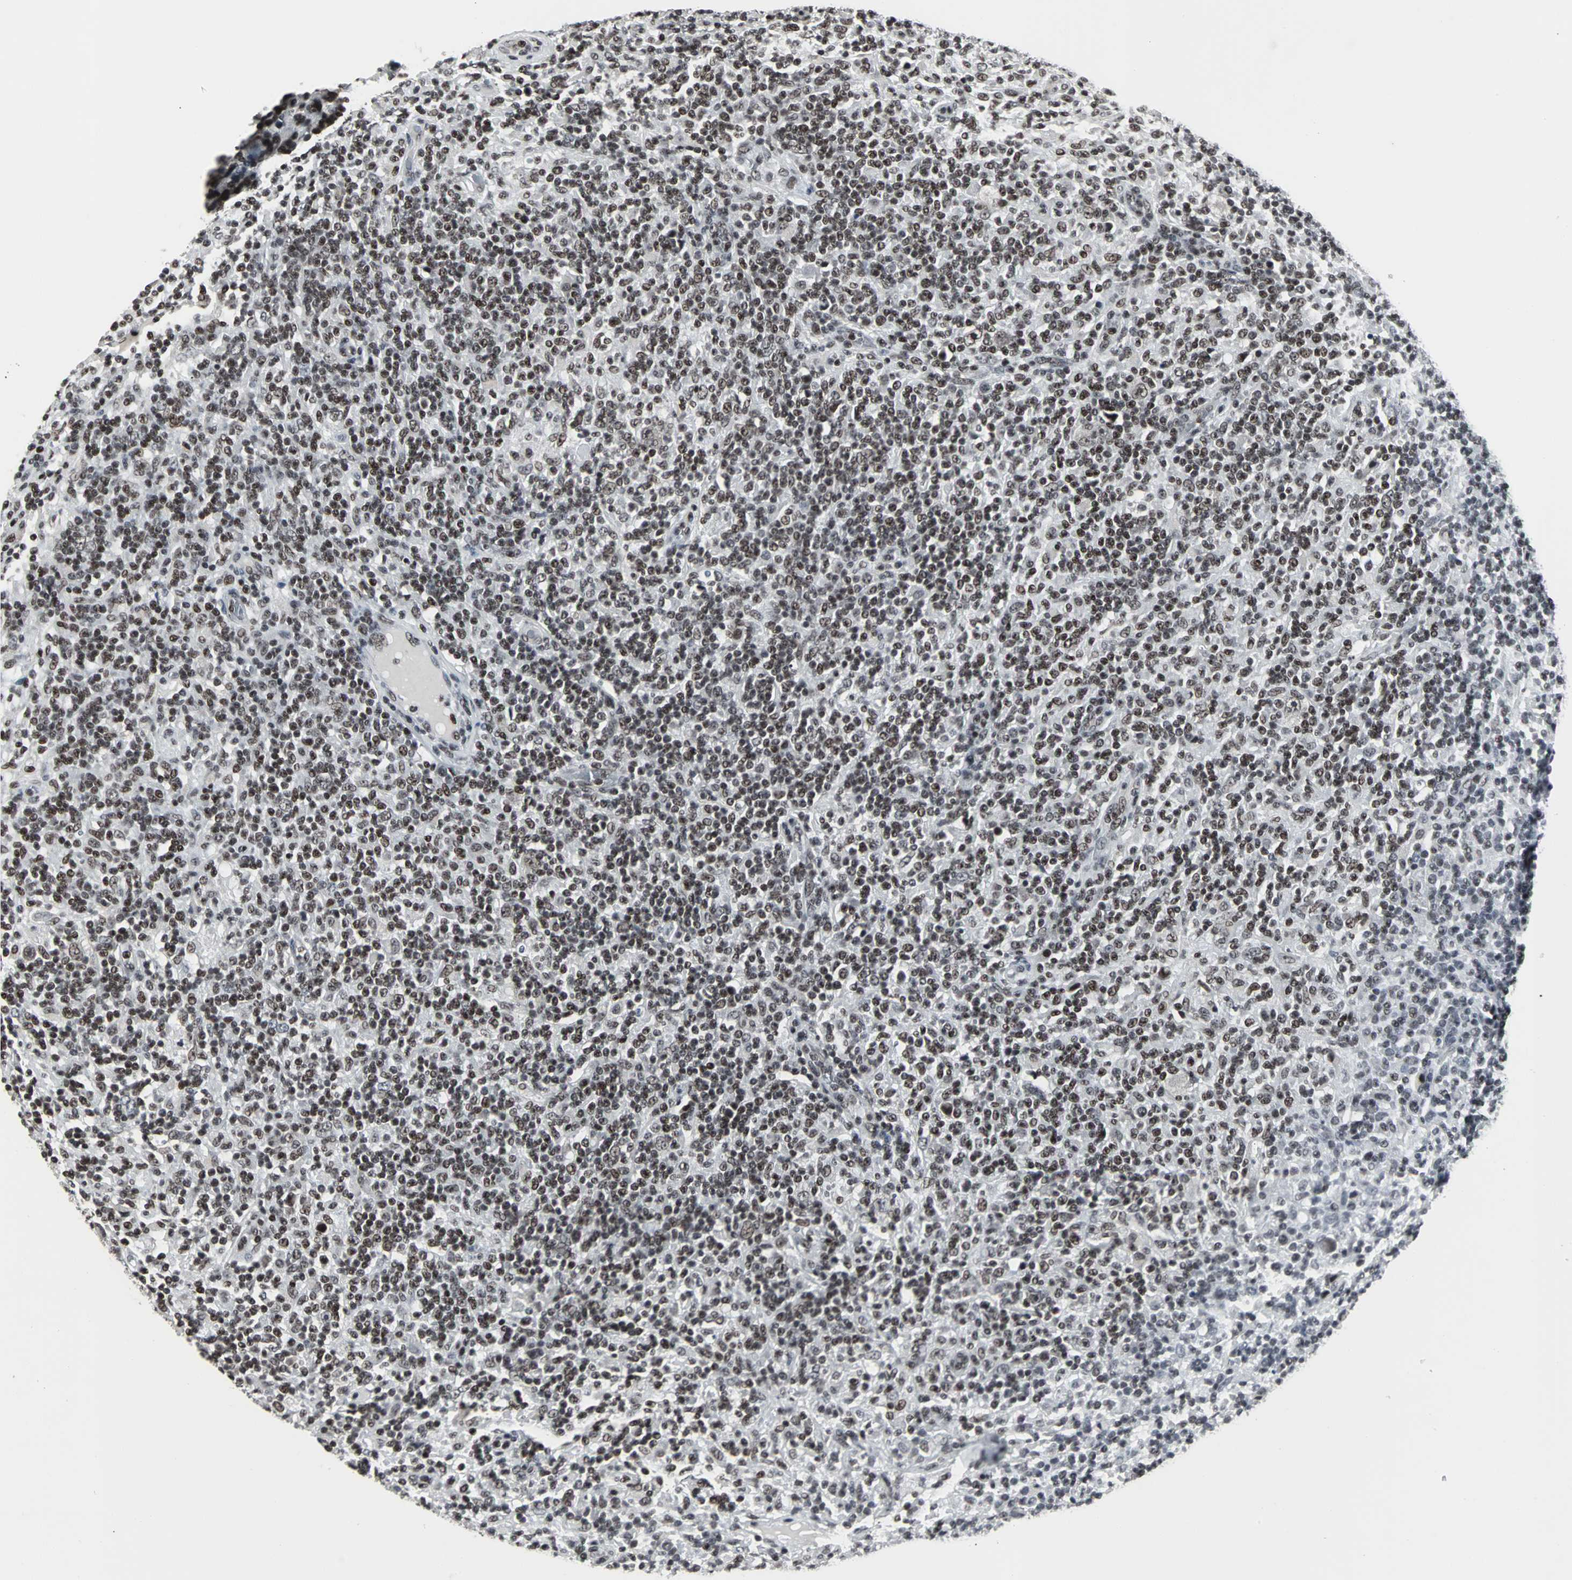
{"staining": {"intensity": "moderate", "quantity": "25%-75%", "location": "nuclear"}, "tissue": "lymphoma", "cell_type": "Tumor cells", "image_type": "cancer", "snomed": [{"axis": "morphology", "description": "Hodgkin's disease, NOS"}, {"axis": "topography", "description": "Lymph node"}], "caption": "Immunohistochemistry (IHC) of lymphoma demonstrates medium levels of moderate nuclear expression in approximately 25%-75% of tumor cells.", "gene": "PNKP", "patient": {"sex": "male", "age": 70}}